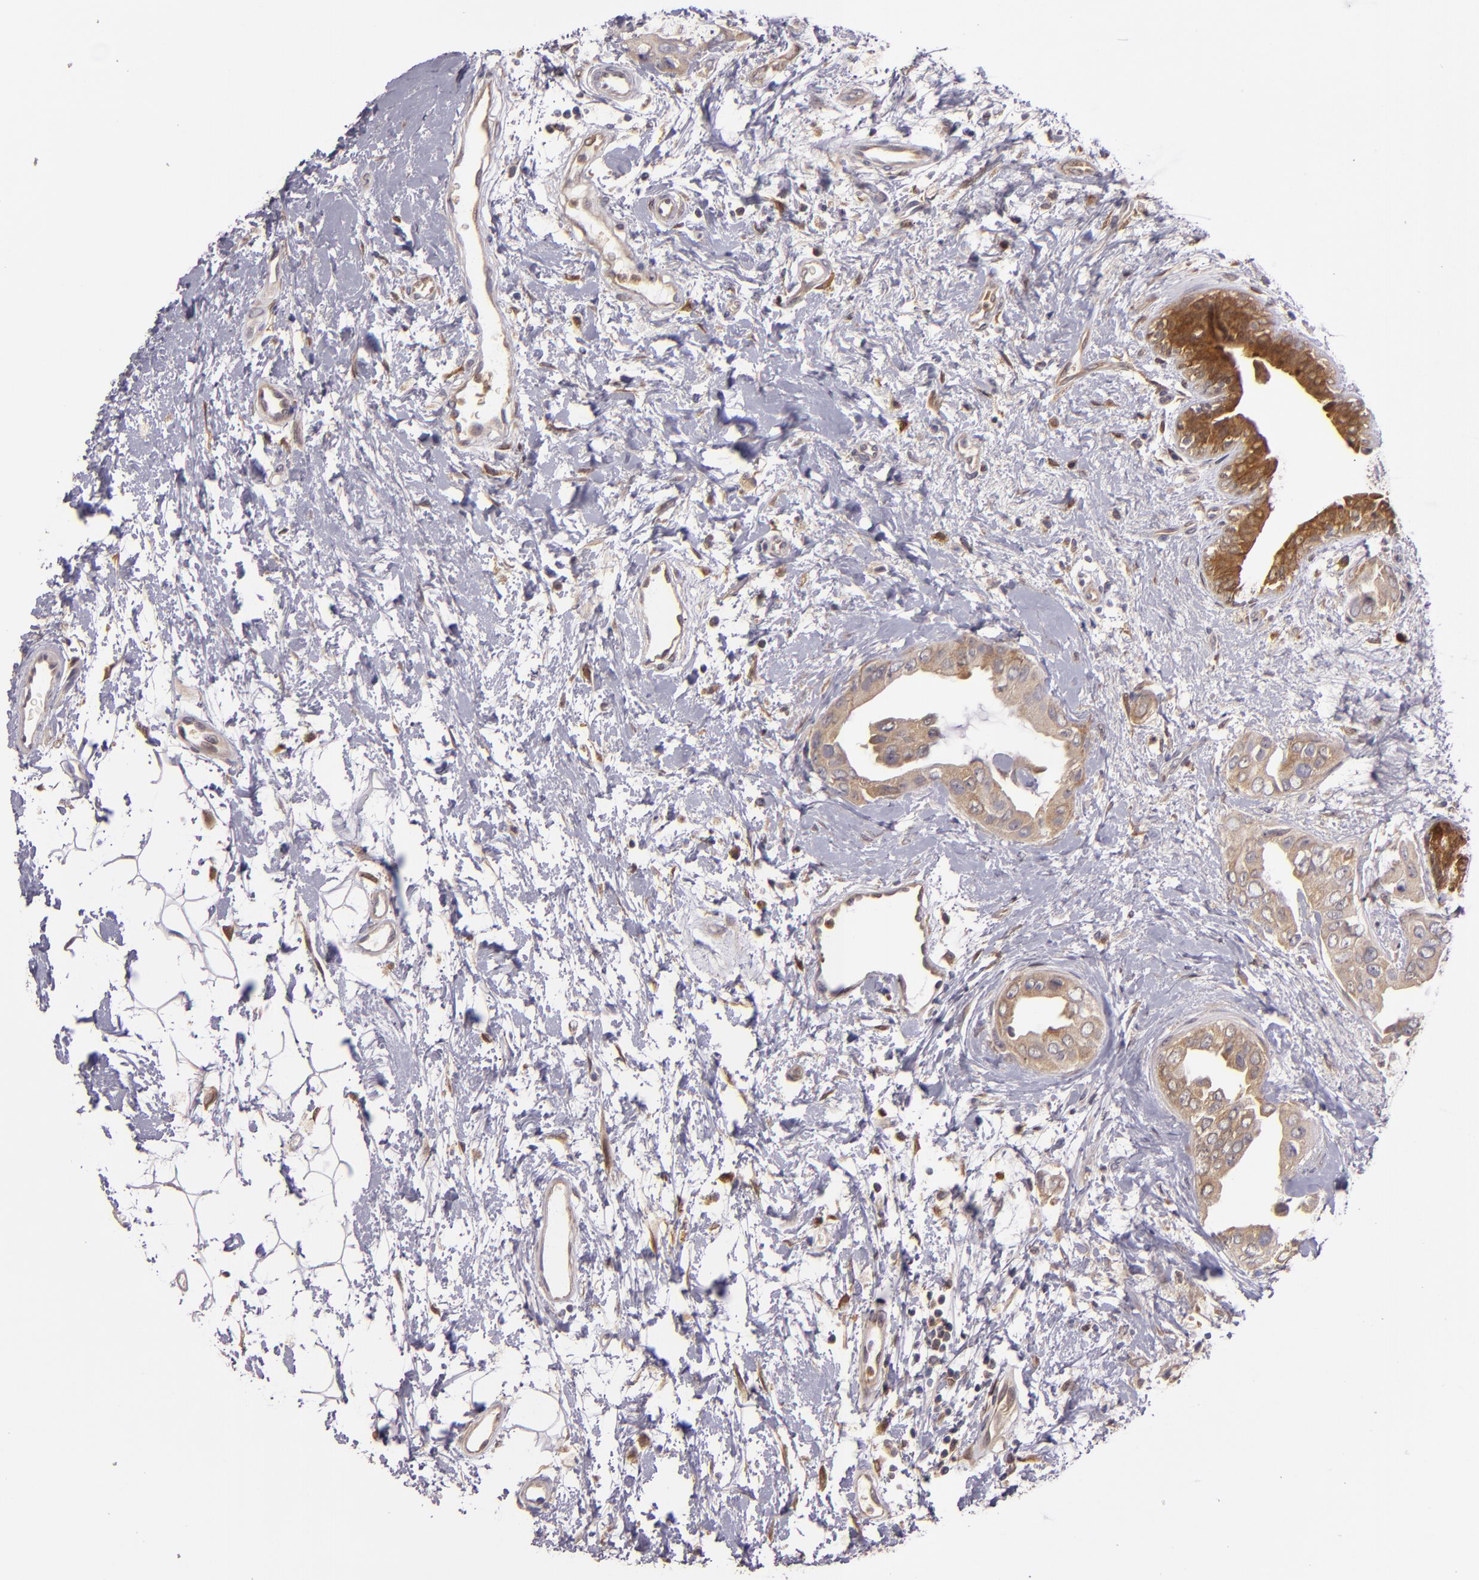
{"staining": {"intensity": "weak", "quantity": ">75%", "location": "cytoplasmic/membranous"}, "tissue": "breast cancer", "cell_type": "Tumor cells", "image_type": "cancer", "snomed": [{"axis": "morphology", "description": "Duct carcinoma"}, {"axis": "topography", "description": "Breast"}], "caption": "Weak cytoplasmic/membranous protein positivity is identified in approximately >75% of tumor cells in breast cancer (intraductal carcinoma).", "gene": "FHIT", "patient": {"sex": "female", "age": 40}}